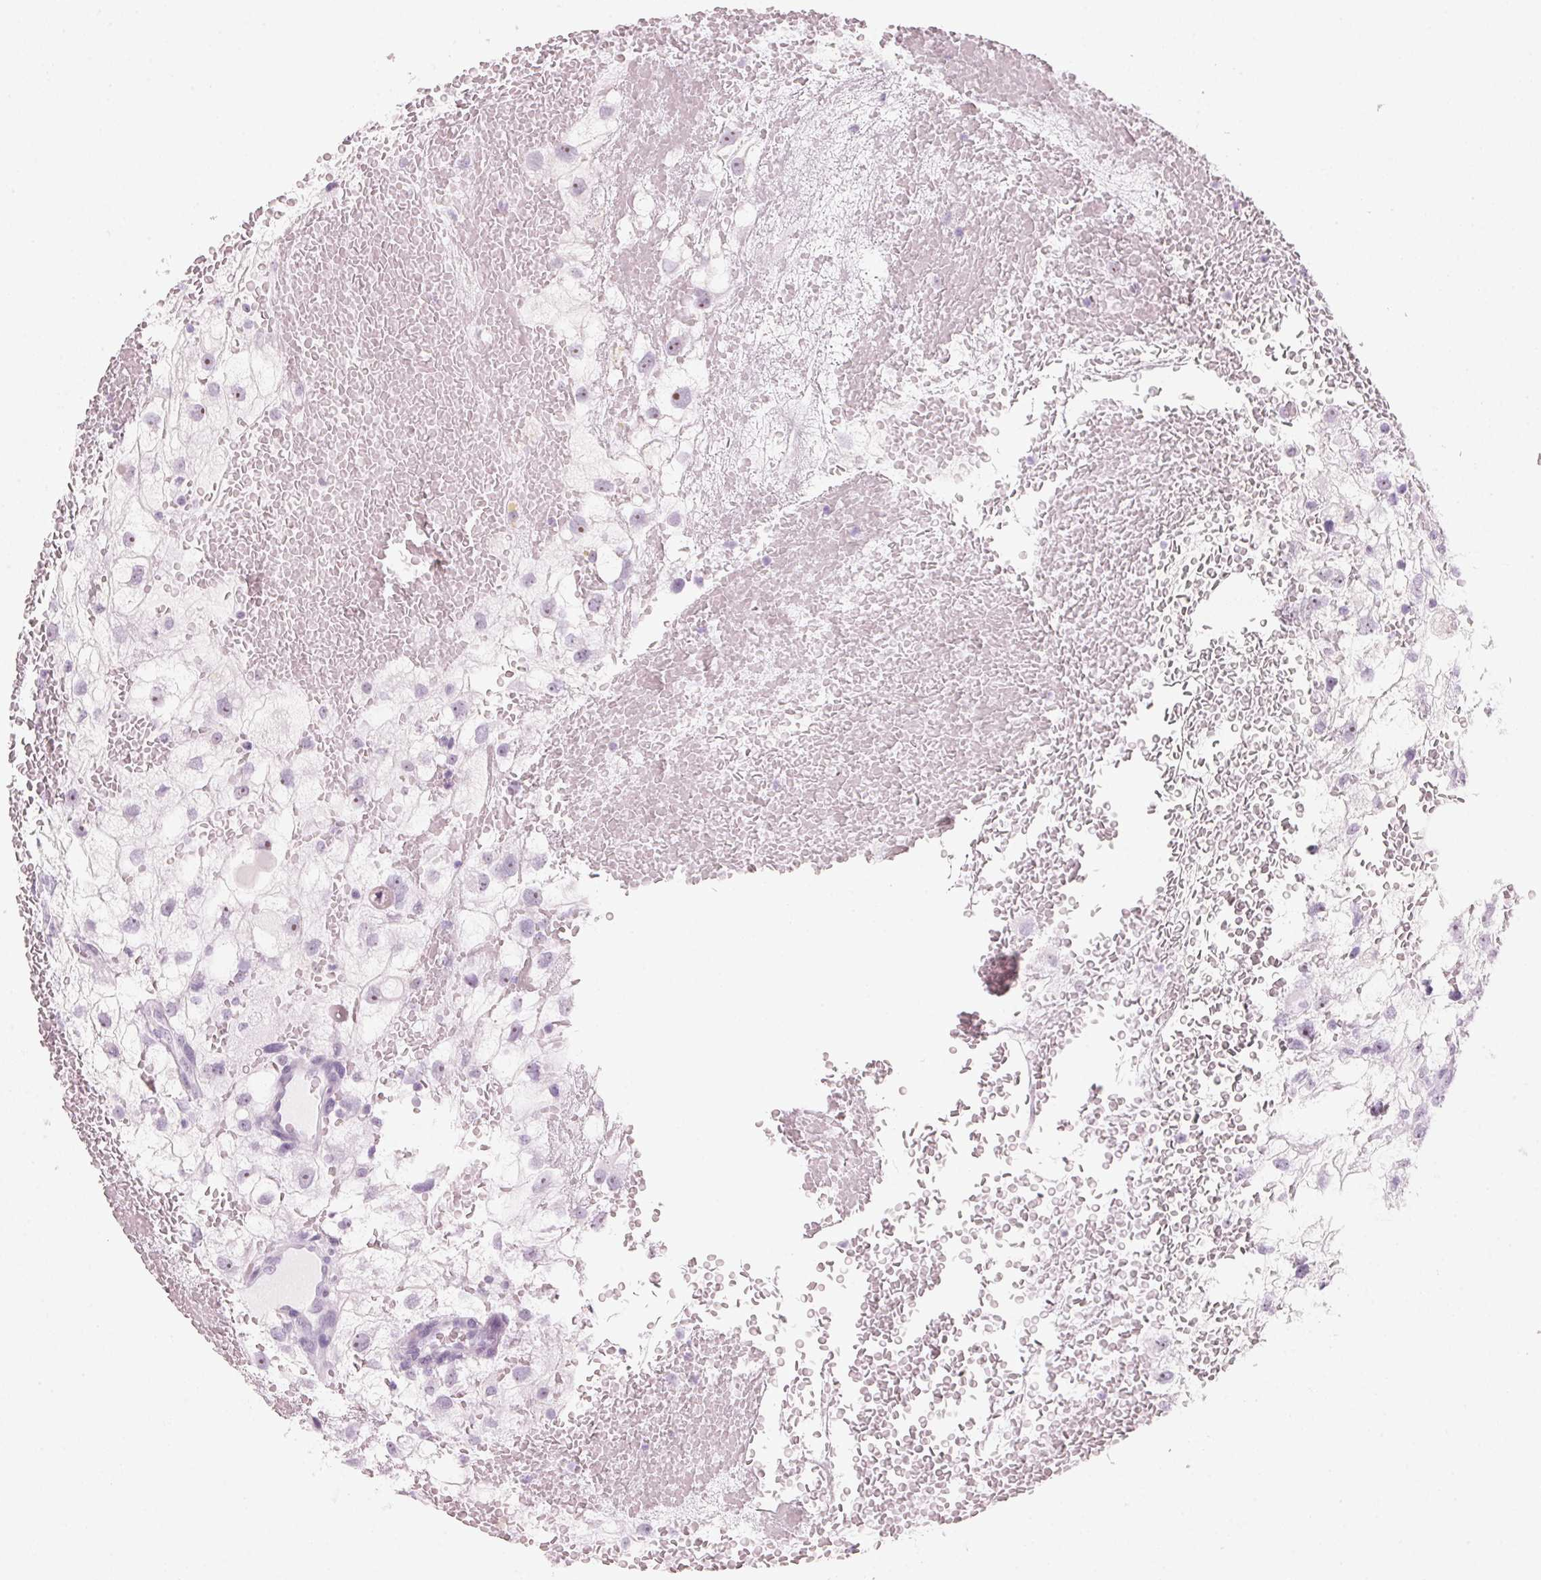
{"staining": {"intensity": "negative", "quantity": "none", "location": "none"}, "tissue": "renal cancer", "cell_type": "Tumor cells", "image_type": "cancer", "snomed": [{"axis": "morphology", "description": "Adenocarcinoma, NOS"}, {"axis": "topography", "description": "Kidney"}], "caption": "An immunohistochemistry image of adenocarcinoma (renal) is shown. There is no staining in tumor cells of adenocarcinoma (renal).", "gene": "DNTTIP2", "patient": {"sex": "male", "age": 59}}